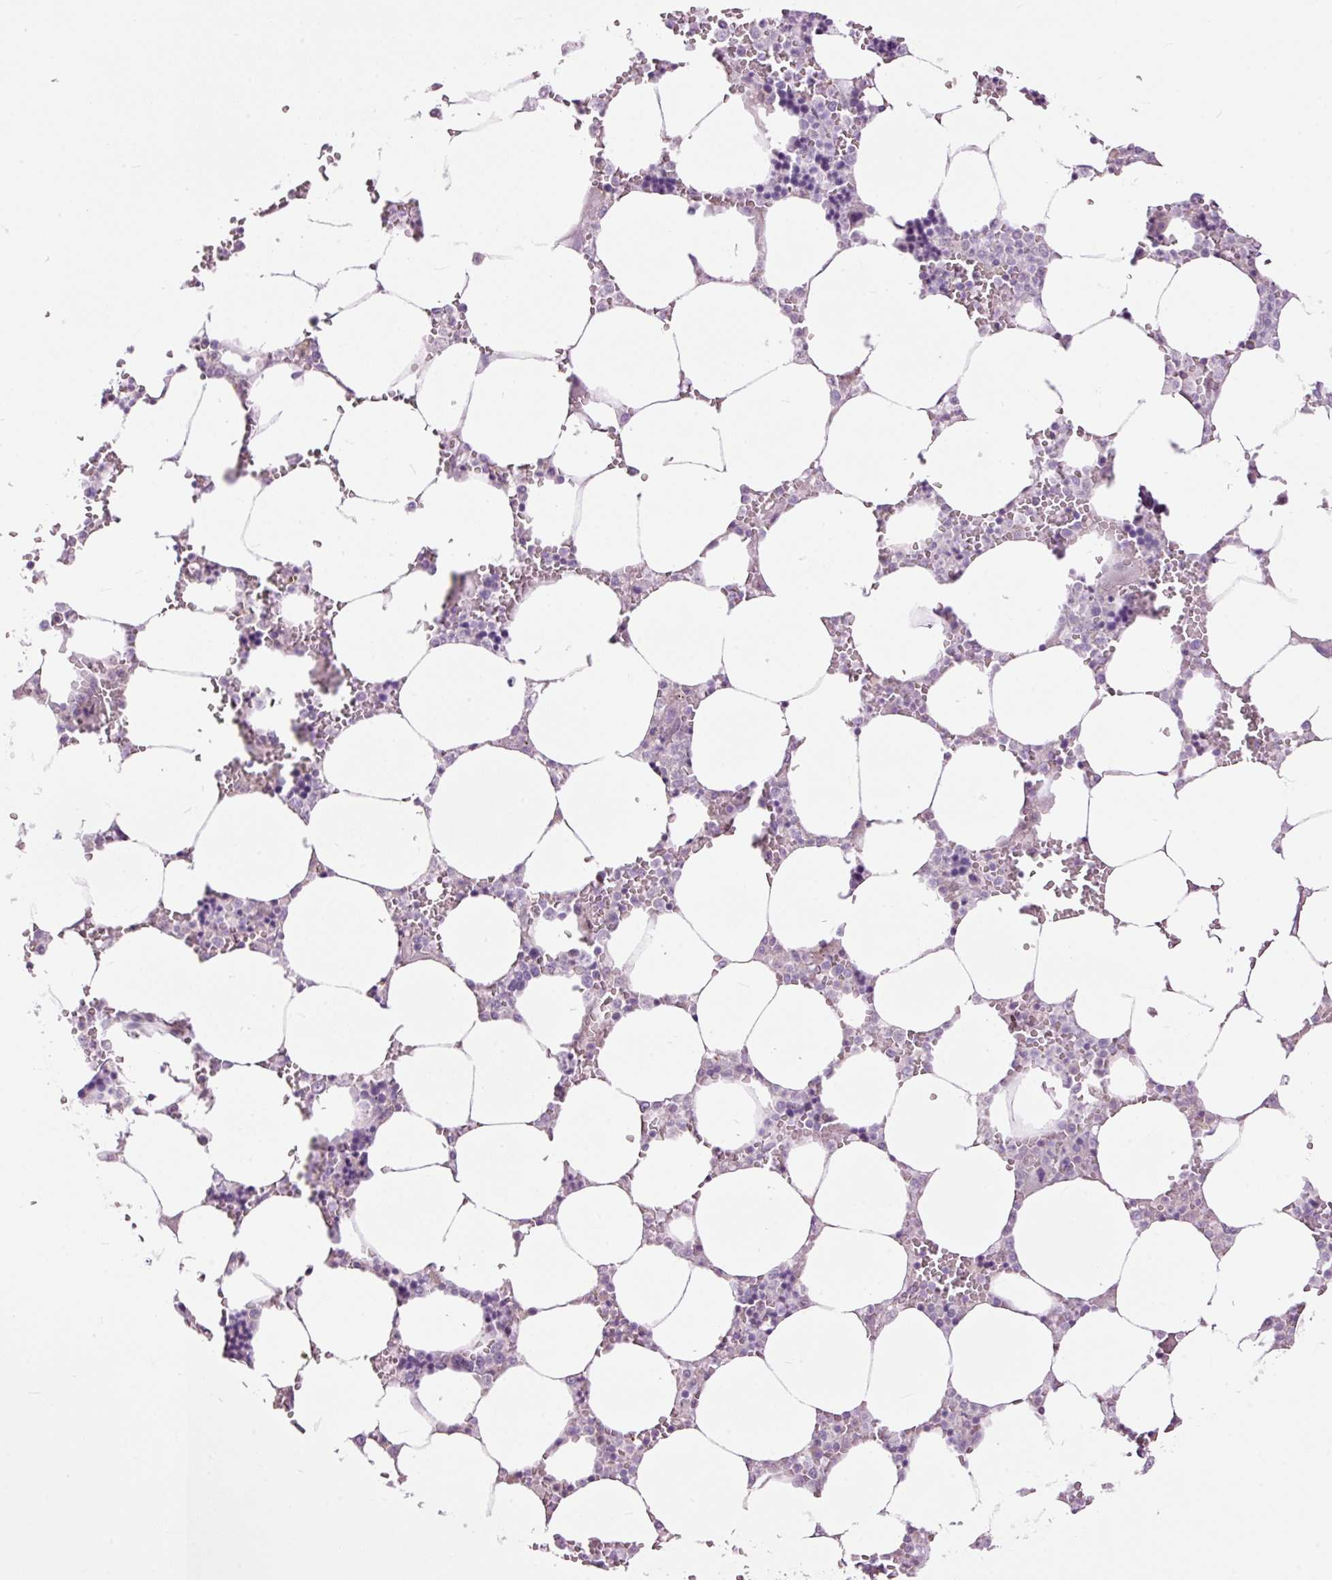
{"staining": {"intensity": "negative", "quantity": "none", "location": "none"}, "tissue": "bone marrow", "cell_type": "Hematopoietic cells", "image_type": "normal", "snomed": [{"axis": "morphology", "description": "Normal tissue, NOS"}, {"axis": "topography", "description": "Bone marrow"}], "caption": "Bone marrow stained for a protein using IHC exhibits no staining hematopoietic cells.", "gene": "FCRL4", "patient": {"sex": "male", "age": 64}}